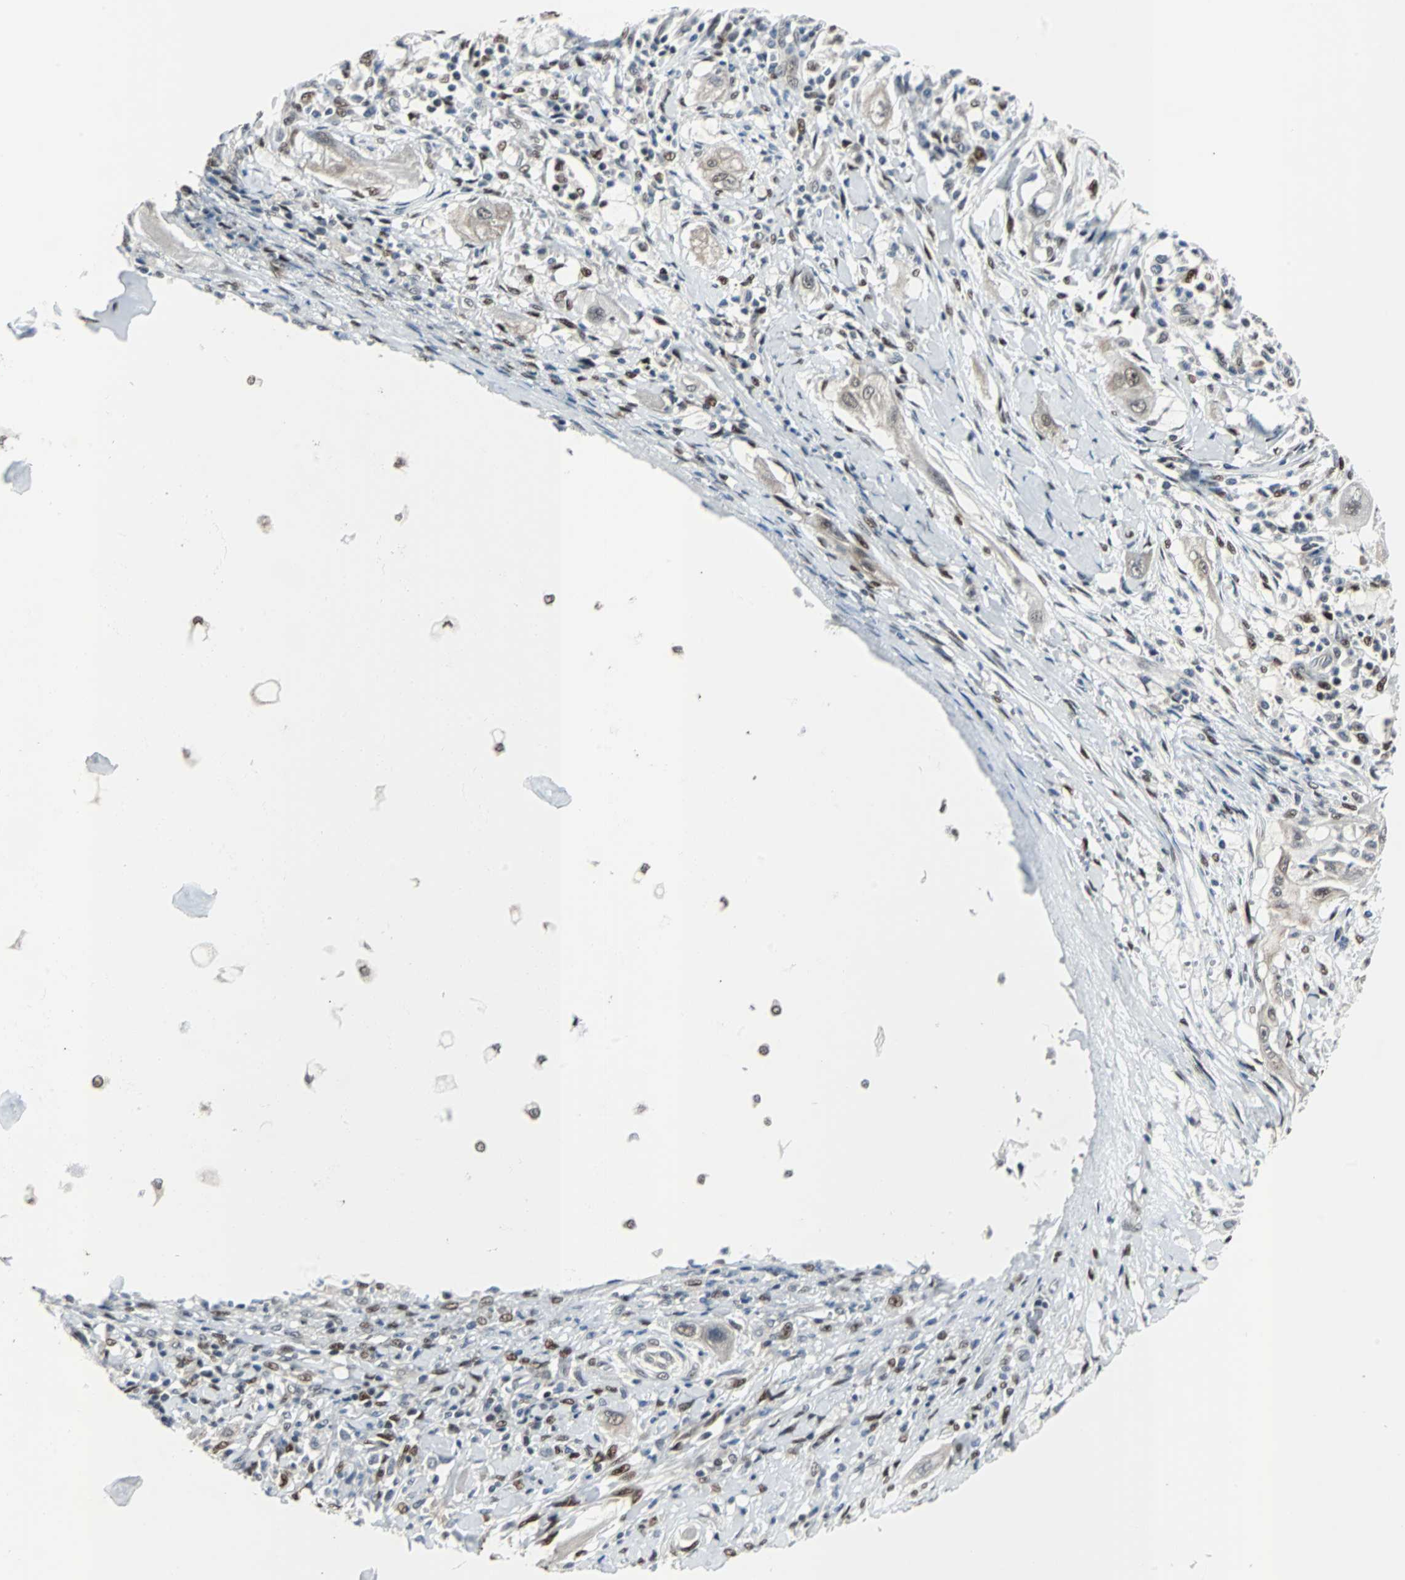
{"staining": {"intensity": "weak", "quantity": "25%-75%", "location": "cytoplasmic/membranous,nuclear"}, "tissue": "lung cancer", "cell_type": "Tumor cells", "image_type": "cancer", "snomed": [{"axis": "morphology", "description": "Squamous cell carcinoma, NOS"}, {"axis": "topography", "description": "Lung"}], "caption": "Immunohistochemical staining of human lung cancer demonstrates low levels of weak cytoplasmic/membranous and nuclear protein expression in about 25%-75% of tumor cells.", "gene": "ZHX2", "patient": {"sex": "female", "age": 47}}